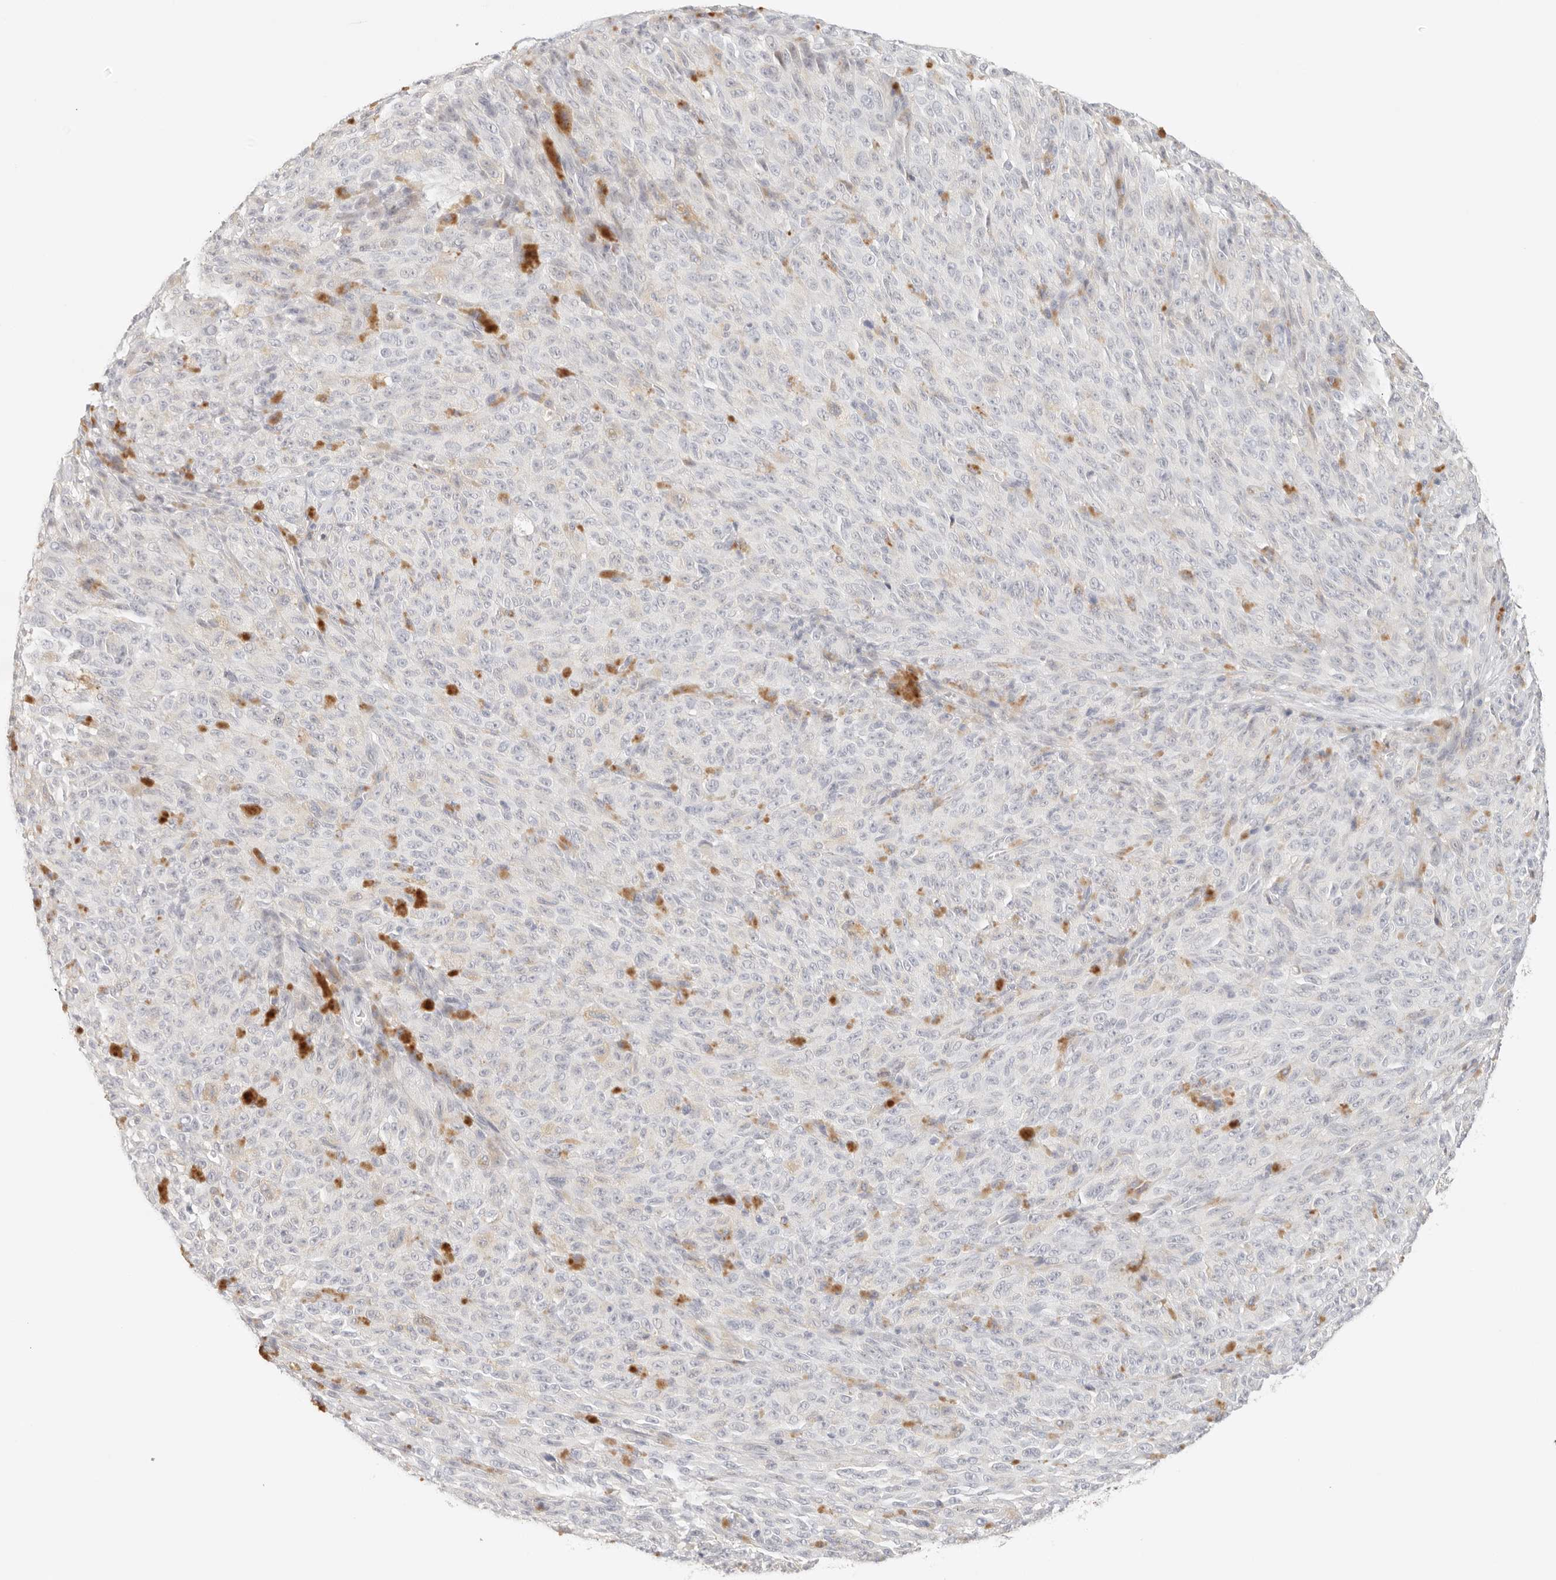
{"staining": {"intensity": "negative", "quantity": "none", "location": "none"}, "tissue": "melanoma", "cell_type": "Tumor cells", "image_type": "cancer", "snomed": [{"axis": "morphology", "description": "Malignant melanoma, NOS"}, {"axis": "topography", "description": "Skin"}], "caption": "Immunohistochemical staining of melanoma demonstrates no significant staining in tumor cells.", "gene": "CEP120", "patient": {"sex": "female", "age": 82}}